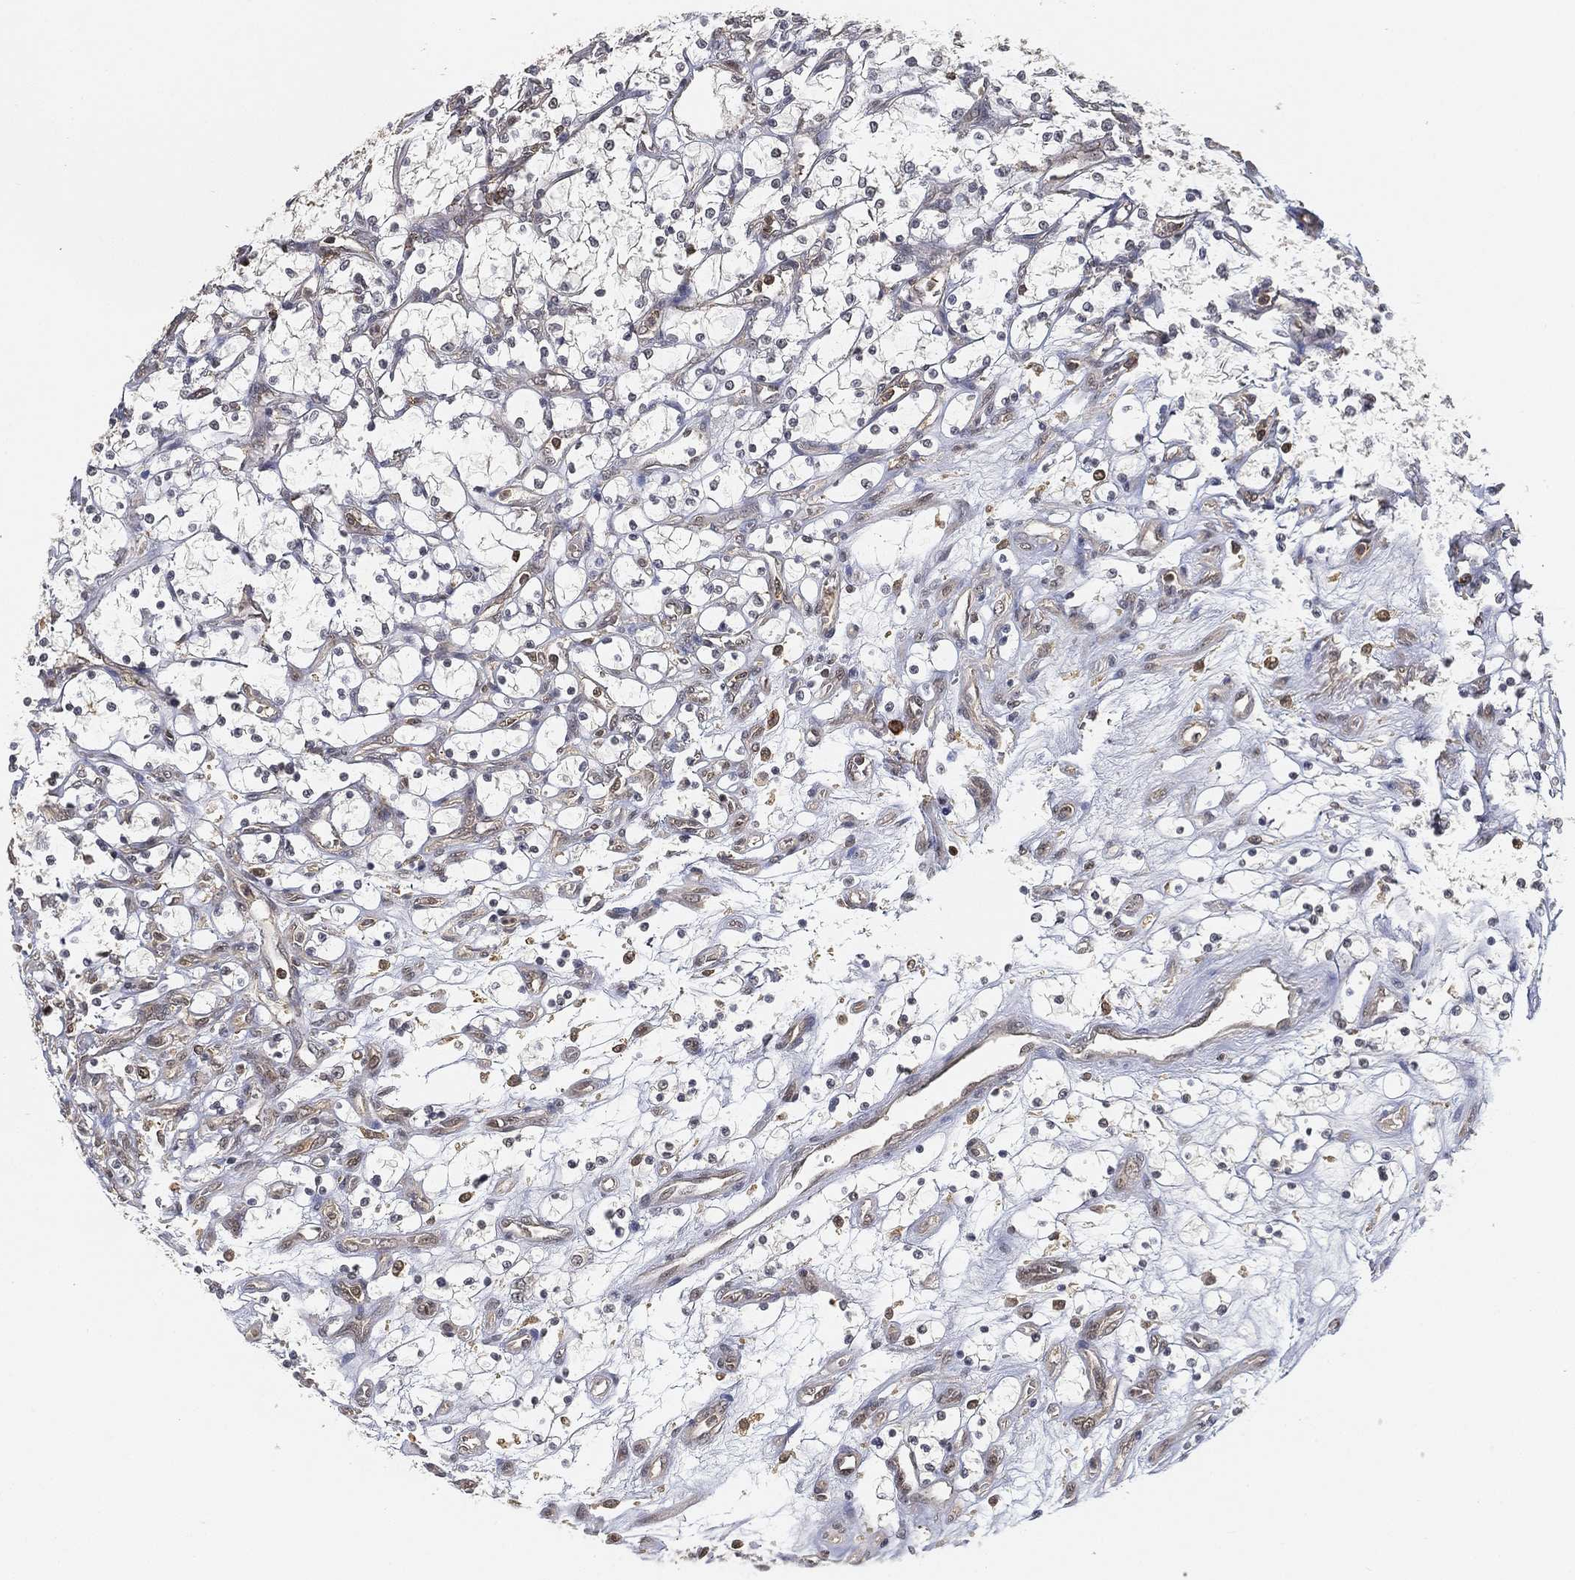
{"staining": {"intensity": "negative", "quantity": "none", "location": "none"}, "tissue": "renal cancer", "cell_type": "Tumor cells", "image_type": "cancer", "snomed": [{"axis": "morphology", "description": "Adenocarcinoma, NOS"}, {"axis": "topography", "description": "Kidney"}], "caption": "Adenocarcinoma (renal) stained for a protein using immunohistochemistry exhibits no staining tumor cells.", "gene": "WDR26", "patient": {"sex": "female", "age": 69}}